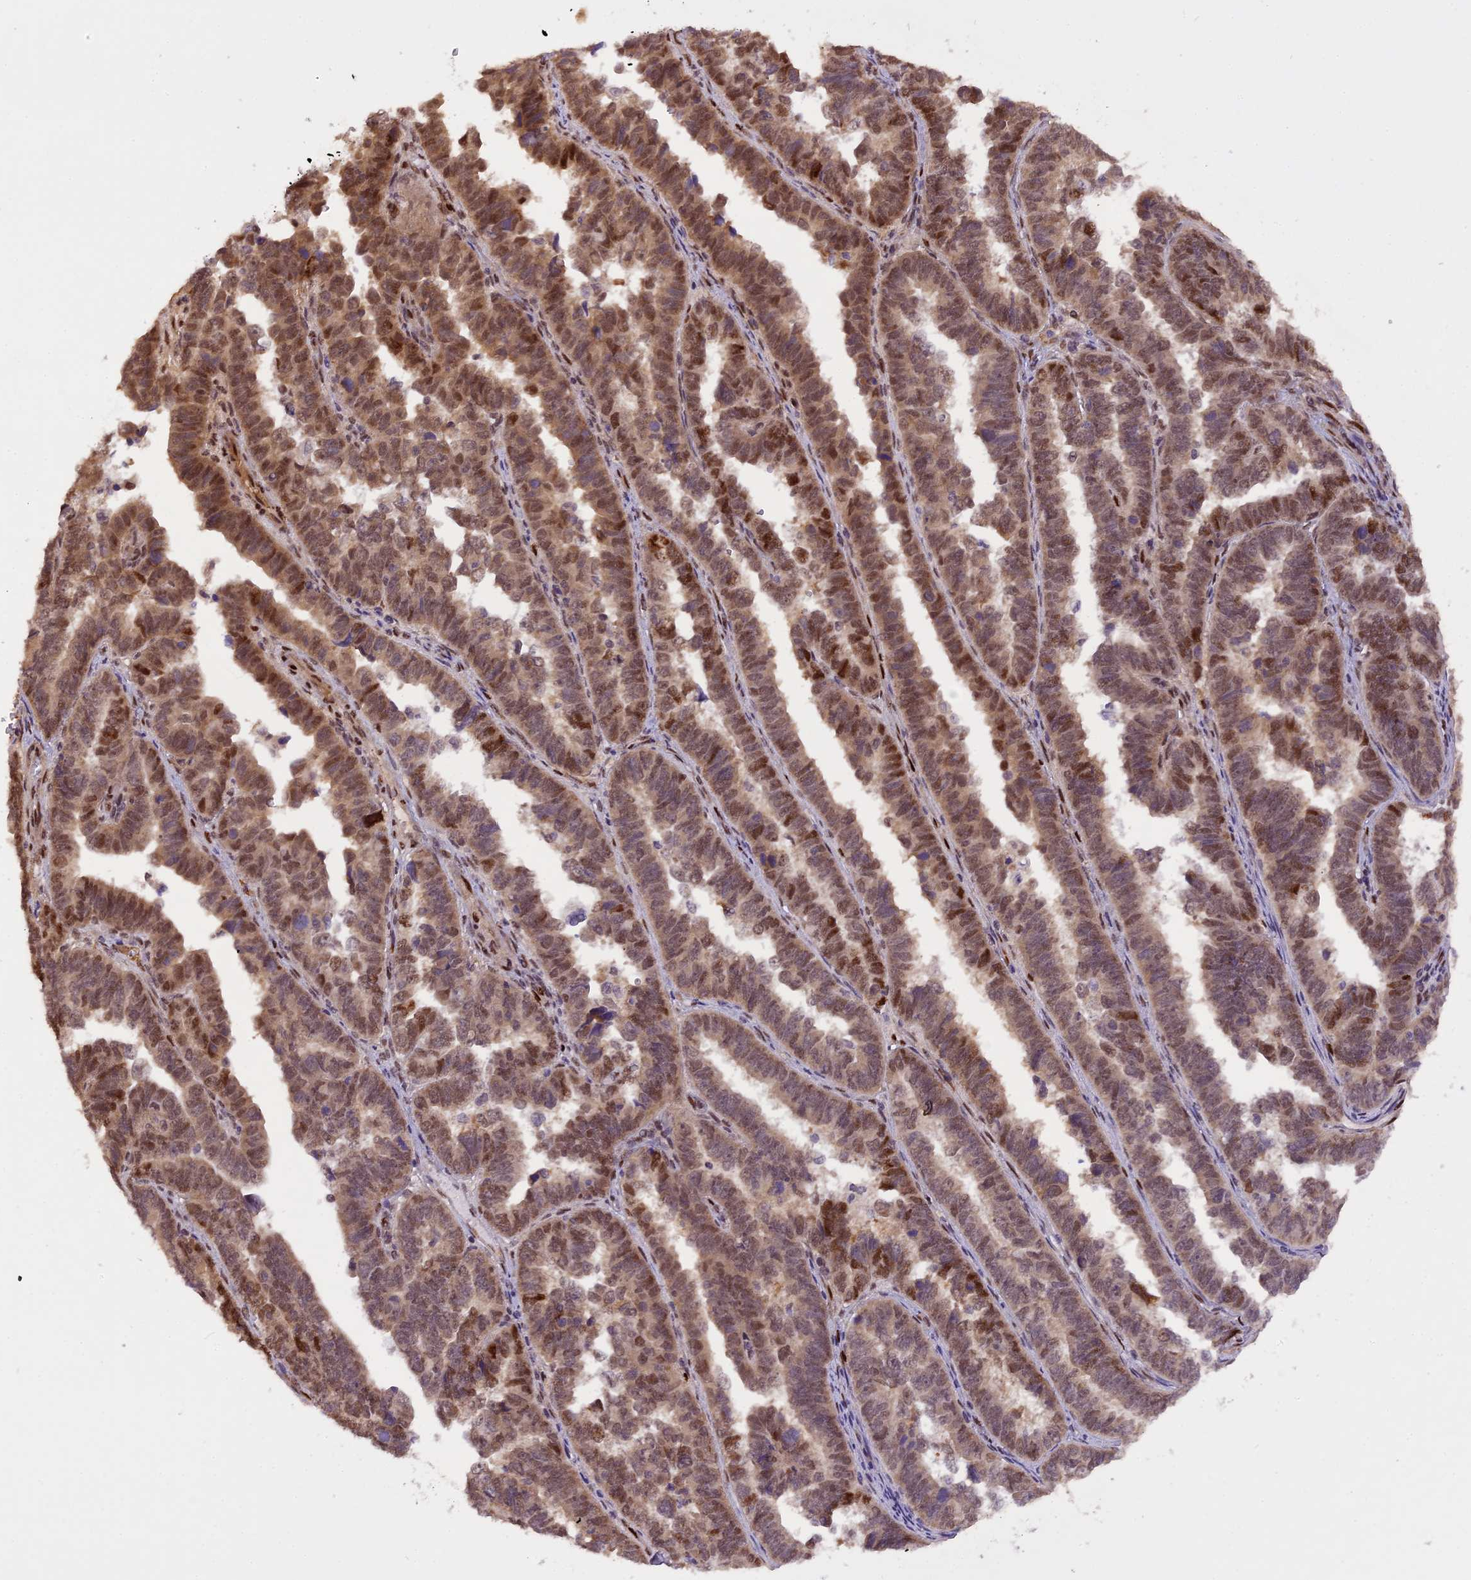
{"staining": {"intensity": "moderate", "quantity": ">75%", "location": "cytoplasmic/membranous,nuclear"}, "tissue": "endometrial cancer", "cell_type": "Tumor cells", "image_type": "cancer", "snomed": [{"axis": "morphology", "description": "Adenocarcinoma, NOS"}, {"axis": "topography", "description": "Endometrium"}], "caption": "A brown stain shows moderate cytoplasmic/membranous and nuclear positivity of a protein in human adenocarcinoma (endometrial) tumor cells.", "gene": "MICALL1", "patient": {"sex": "female", "age": 75}}